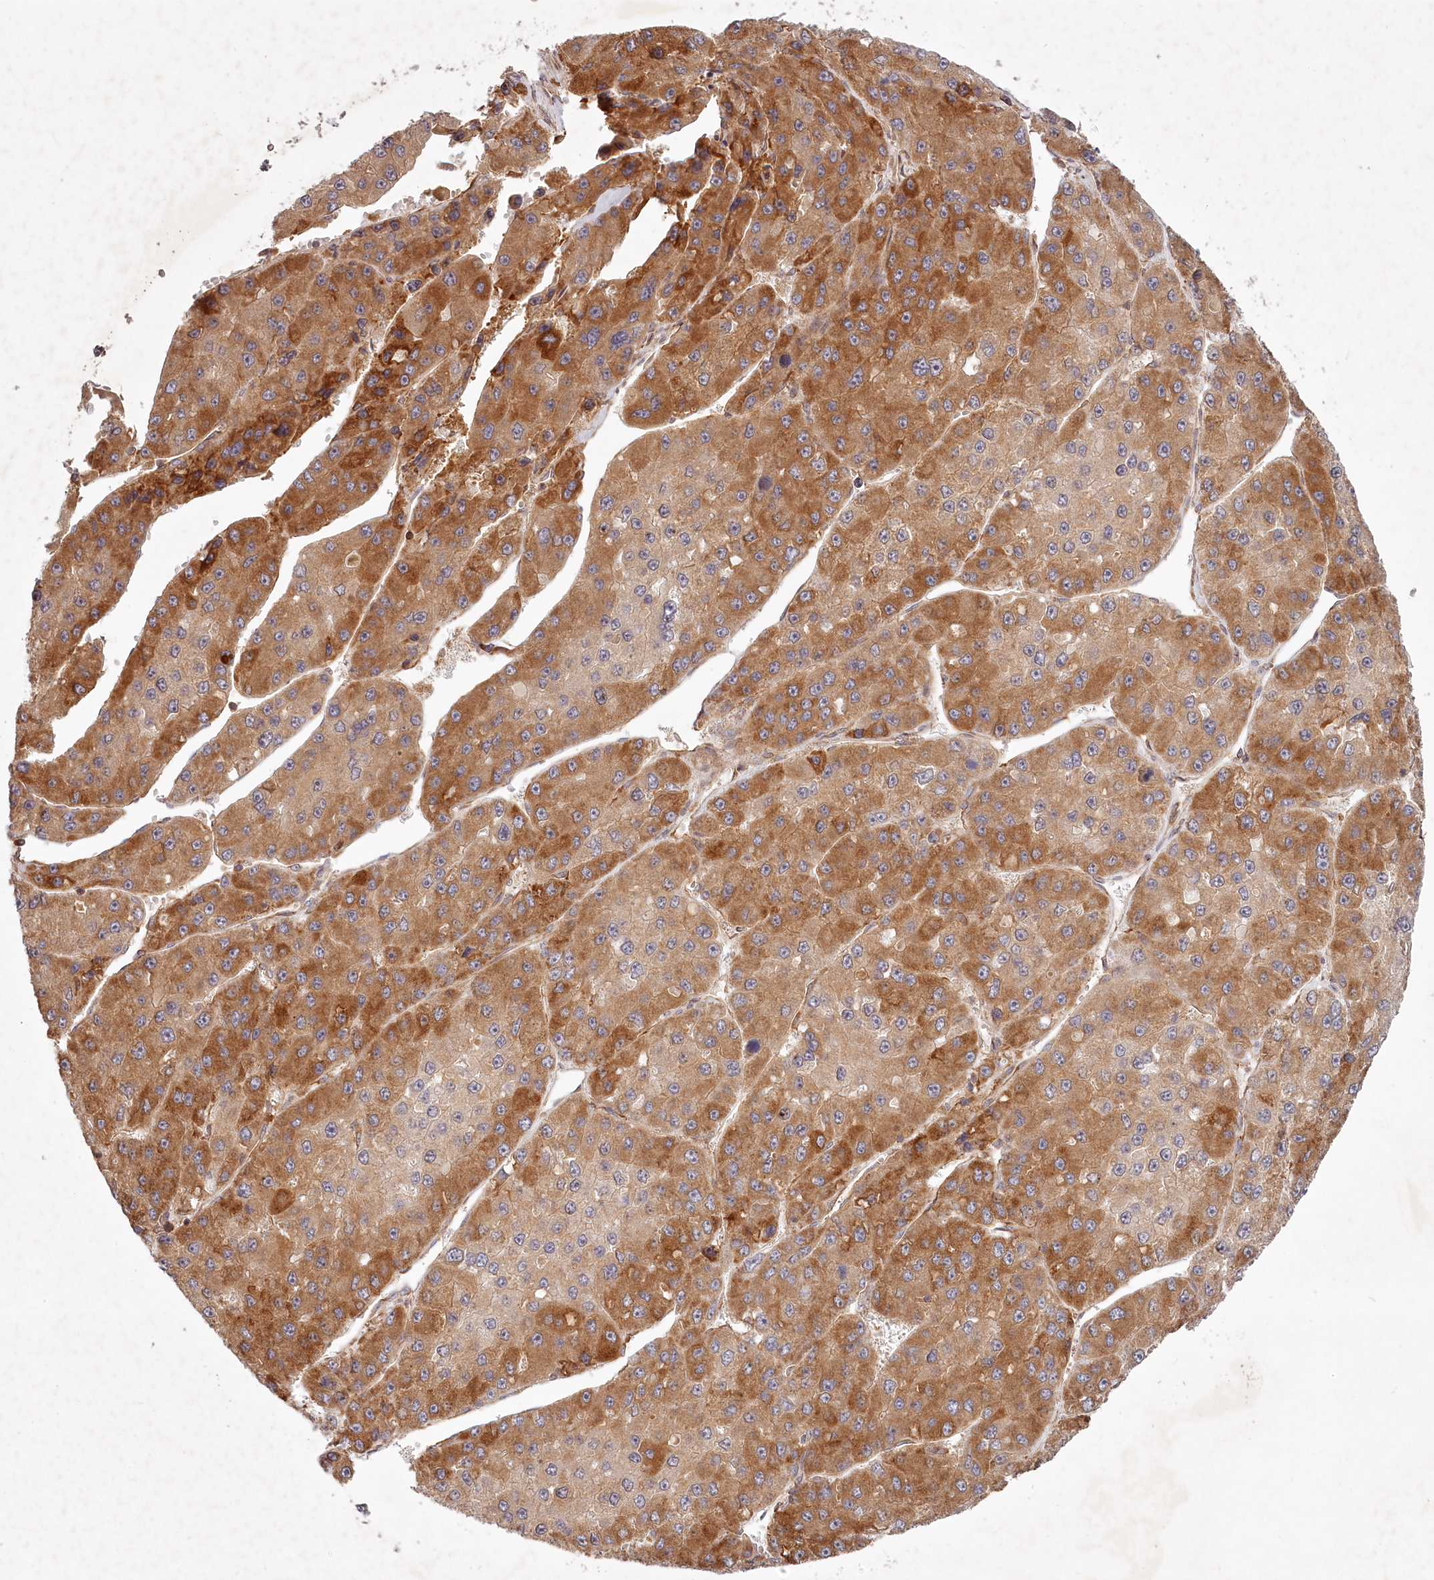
{"staining": {"intensity": "moderate", "quantity": ">75%", "location": "cytoplasmic/membranous"}, "tissue": "liver cancer", "cell_type": "Tumor cells", "image_type": "cancer", "snomed": [{"axis": "morphology", "description": "Carcinoma, Hepatocellular, NOS"}, {"axis": "topography", "description": "Liver"}], "caption": "Moderate cytoplasmic/membranous expression is present in approximately >75% of tumor cells in liver hepatocellular carcinoma.", "gene": "TMIE", "patient": {"sex": "female", "age": 73}}